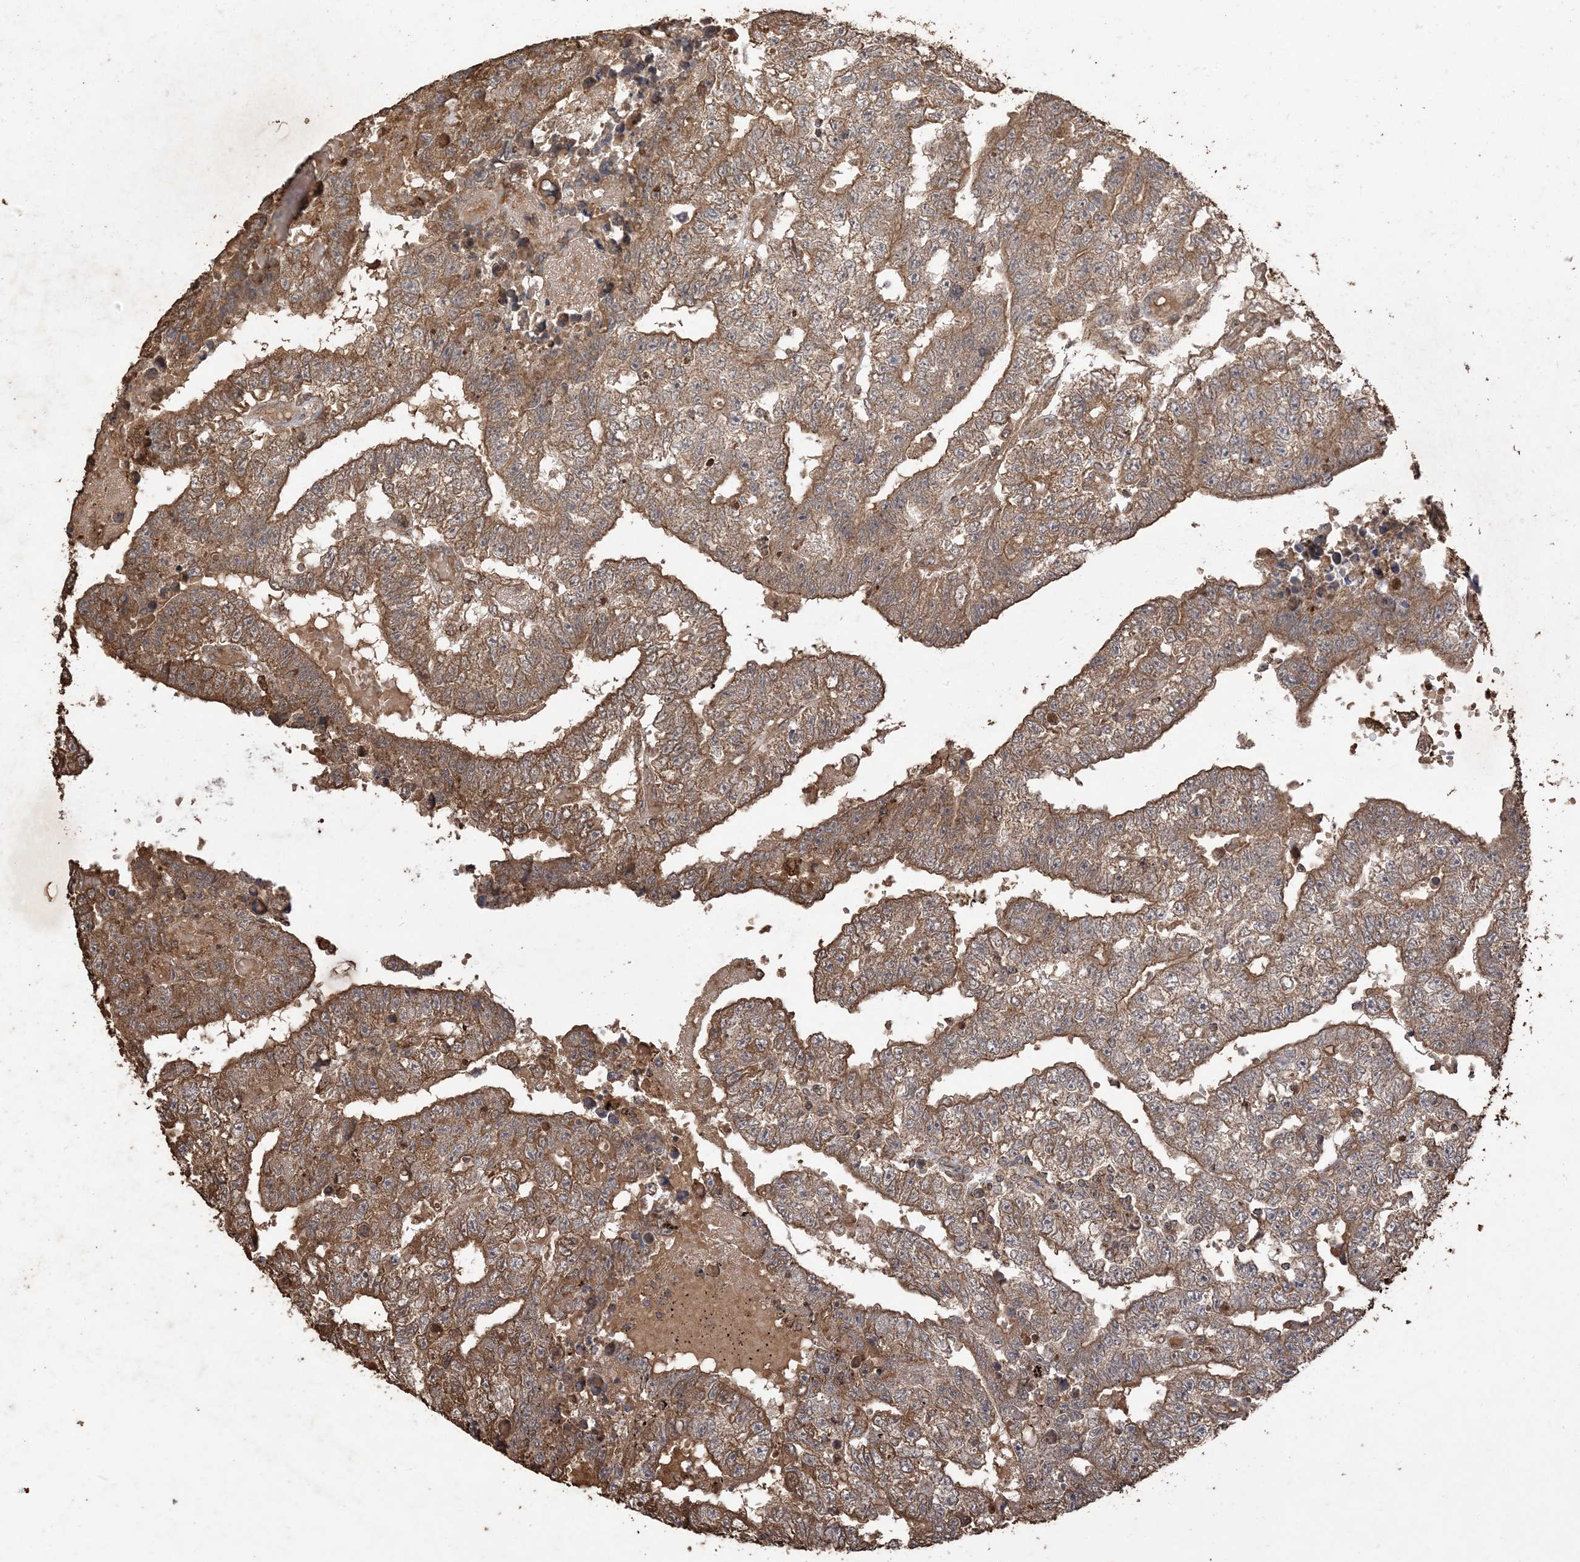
{"staining": {"intensity": "moderate", "quantity": ">75%", "location": "cytoplasmic/membranous"}, "tissue": "testis cancer", "cell_type": "Tumor cells", "image_type": "cancer", "snomed": [{"axis": "morphology", "description": "Carcinoma, Embryonal, NOS"}, {"axis": "topography", "description": "Testis"}], "caption": "The photomicrograph displays immunohistochemical staining of testis cancer. There is moderate cytoplasmic/membranous positivity is appreciated in about >75% of tumor cells. (Brightfield microscopy of DAB IHC at high magnification).", "gene": "HPS4", "patient": {"sex": "male", "age": 25}}